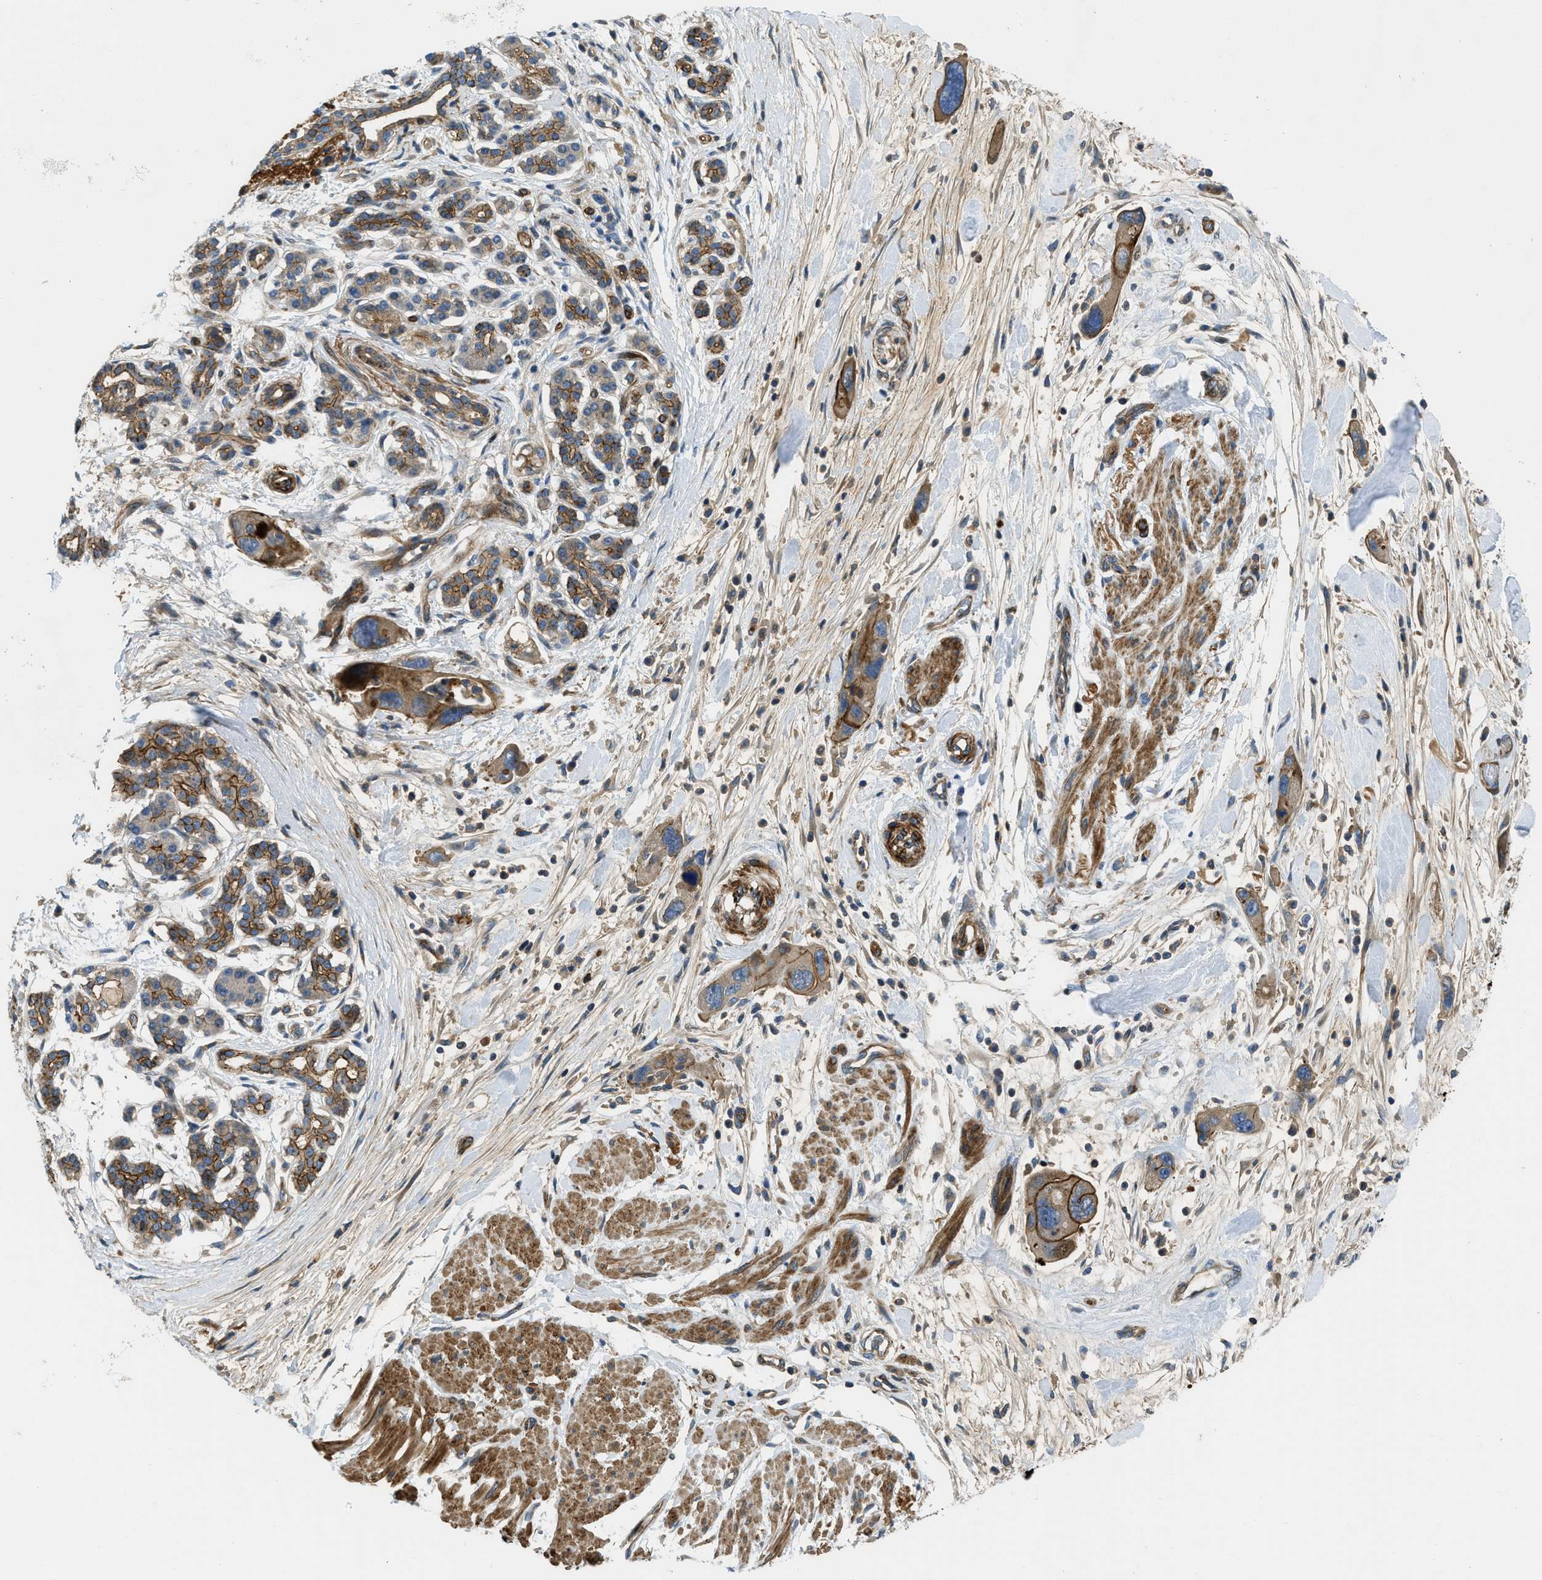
{"staining": {"intensity": "moderate", "quantity": ">75%", "location": "cytoplasmic/membranous"}, "tissue": "pancreatic cancer", "cell_type": "Tumor cells", "image_type": "cancer", "snomed": [{"axis": "morphology", "description": "Normal tissue, NOS"}, {"axis": "morphology", "description": "Adenocarcinoma, NOS"}, {"axis": "topography", "description": "Pancreas"}], "caption": "This photomicrograph displays adenocarcinoma (pancreatic) stained with immunohistochemistry (IHC) to label a protein in brown. The cytoplasmic/membranous of tumor cells show moderate positivity for the protein. Nuclei are counter-stained blue.", "gene": "NYNRIN", "patient": {"sex": "female", "age": 71}}